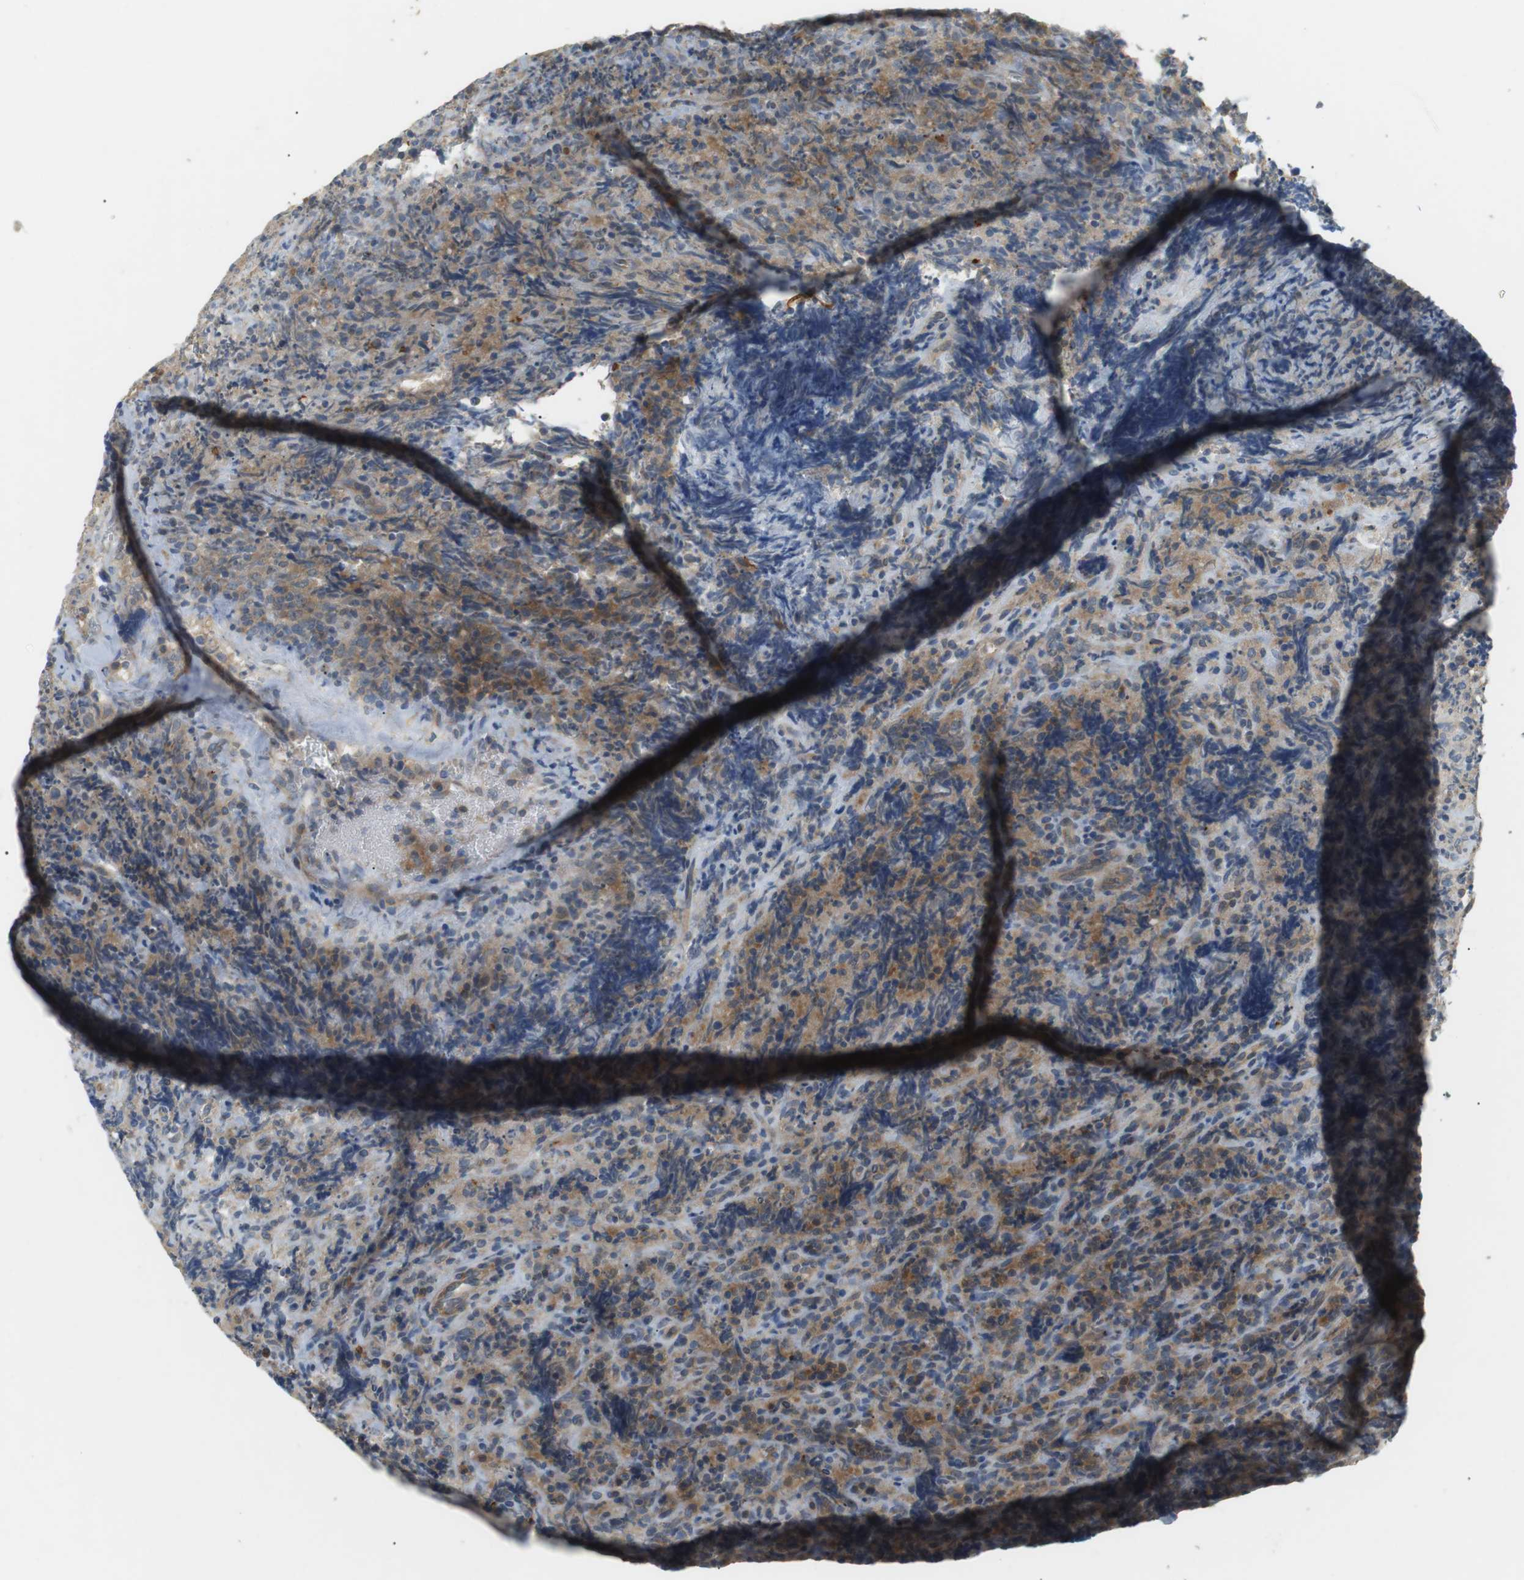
{"staining": {"intensity": "weak", "quantity": "<25%", "location": "cytoplasmic/membranous"}, "tissue": "lymphoma", "cell_type": "Tumor cells", "image_type": "cancer", "snomed": [{"axis": "morphology", "description": "Malignant lymphoma, non-Hodgkin's type, High grade"}, {"axis": "topography", "description": "Tonsil"}], "caption": "Tumor cells show no significant staining in high-grade malignant lymphoma, non-Hodgkin's type. (Stains: DAB IHC with hematoxylin counter stain, Microscopy: brightfield microscopy at high magnification).", "gene": "P2RY1", "patient": {"sex": "female", "age": 36}}